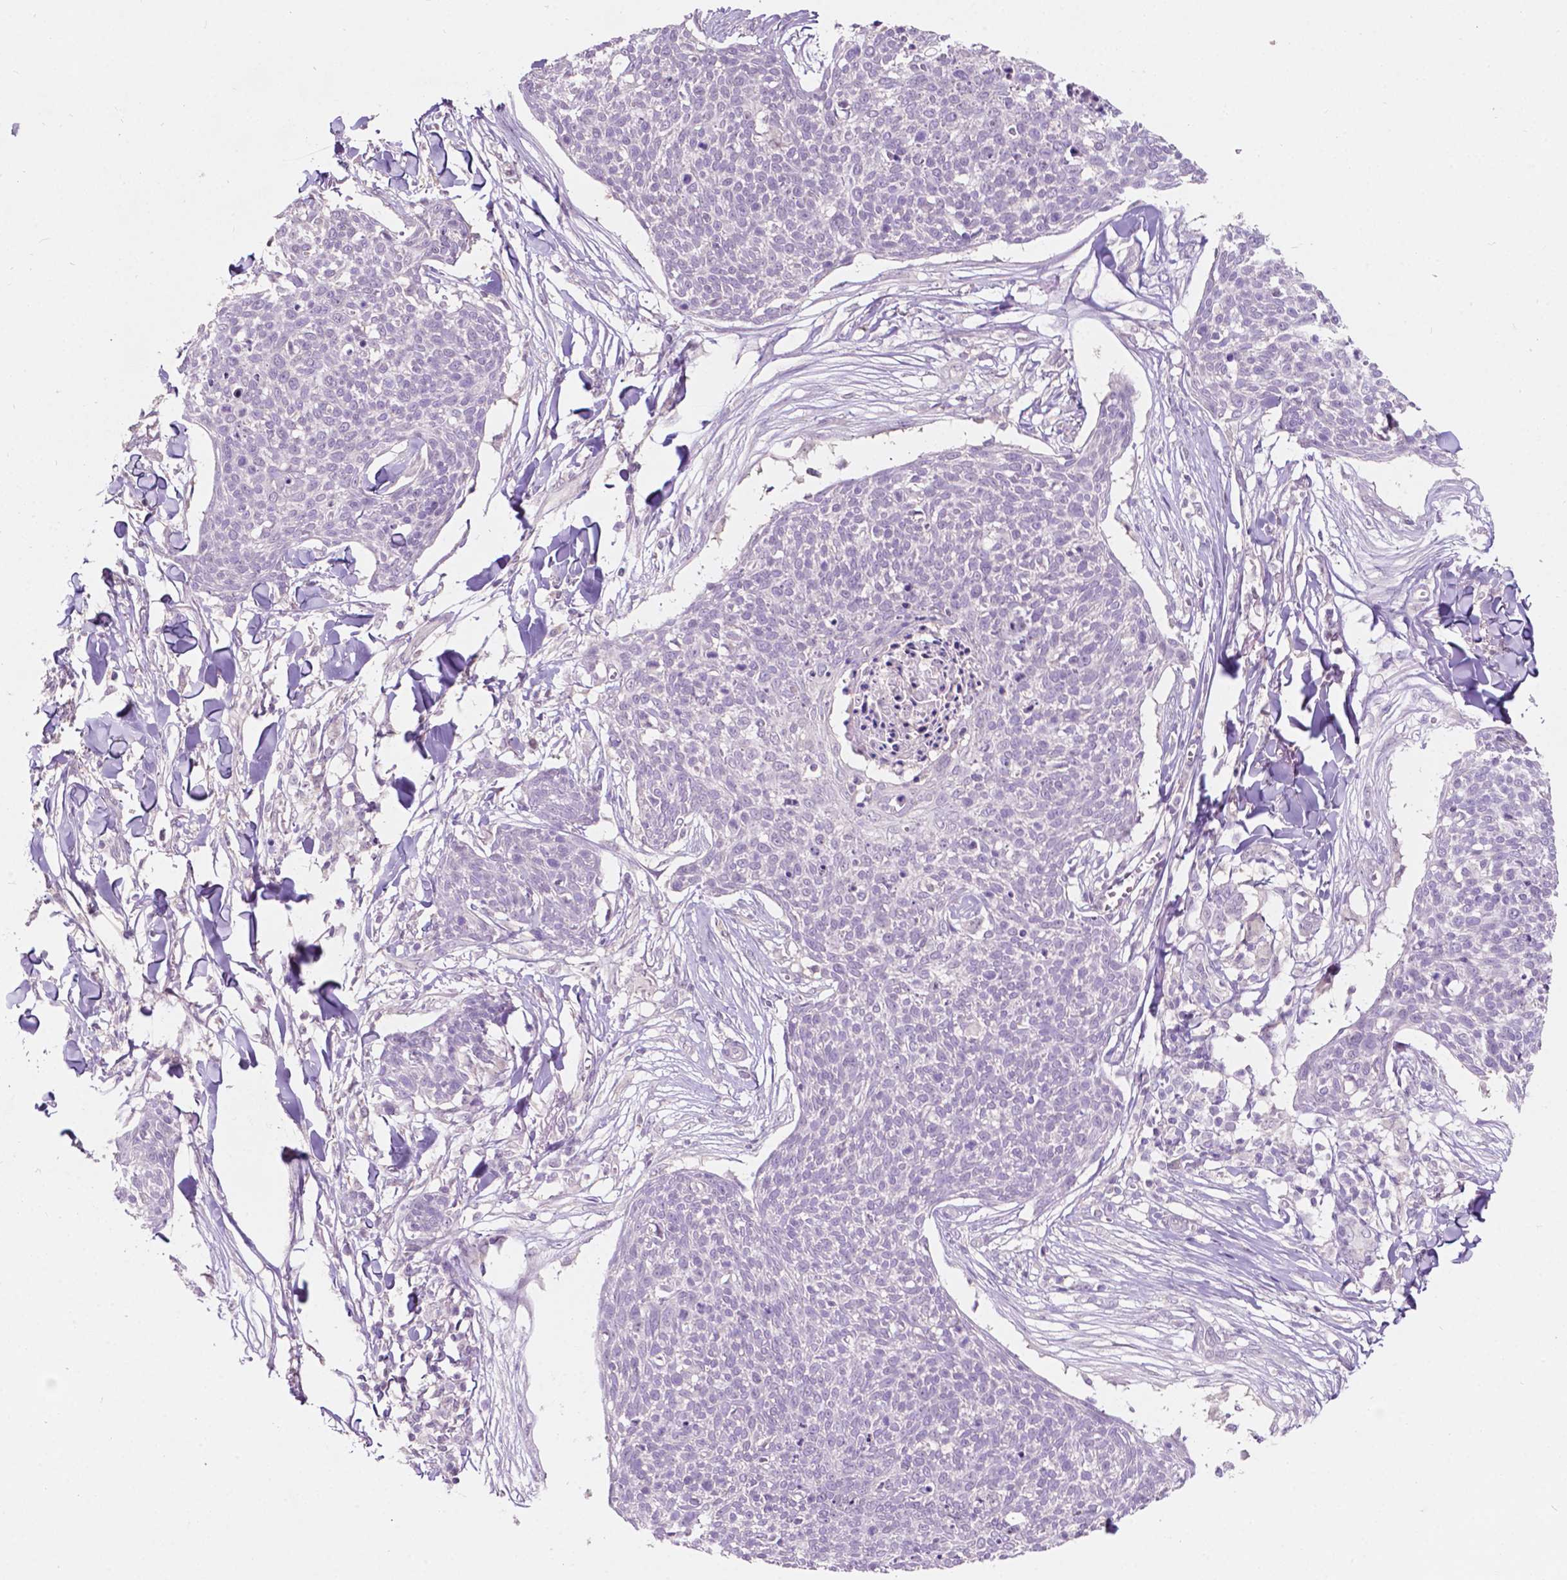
{"staining": {"intensity": "negative", "quantity": "none", "location": "none"}, "tissue": "skin cancer", "cell_type": "Tumor cells", "image_type": "cancer", "snomed": [{"axis": "morphology", "description": "Squamous cell carcinoma, NOS"}, {"axis": "topography", "description": "Skin"}, {"axis": "topography", "description": "Vulva"}], "caption": "Skin squamous cell carcinoma stained for a protein using IHC exhibits no staining tumor cells.", "gene": "TM6SF2", "patient": {"sex": "female", "age": 75}}